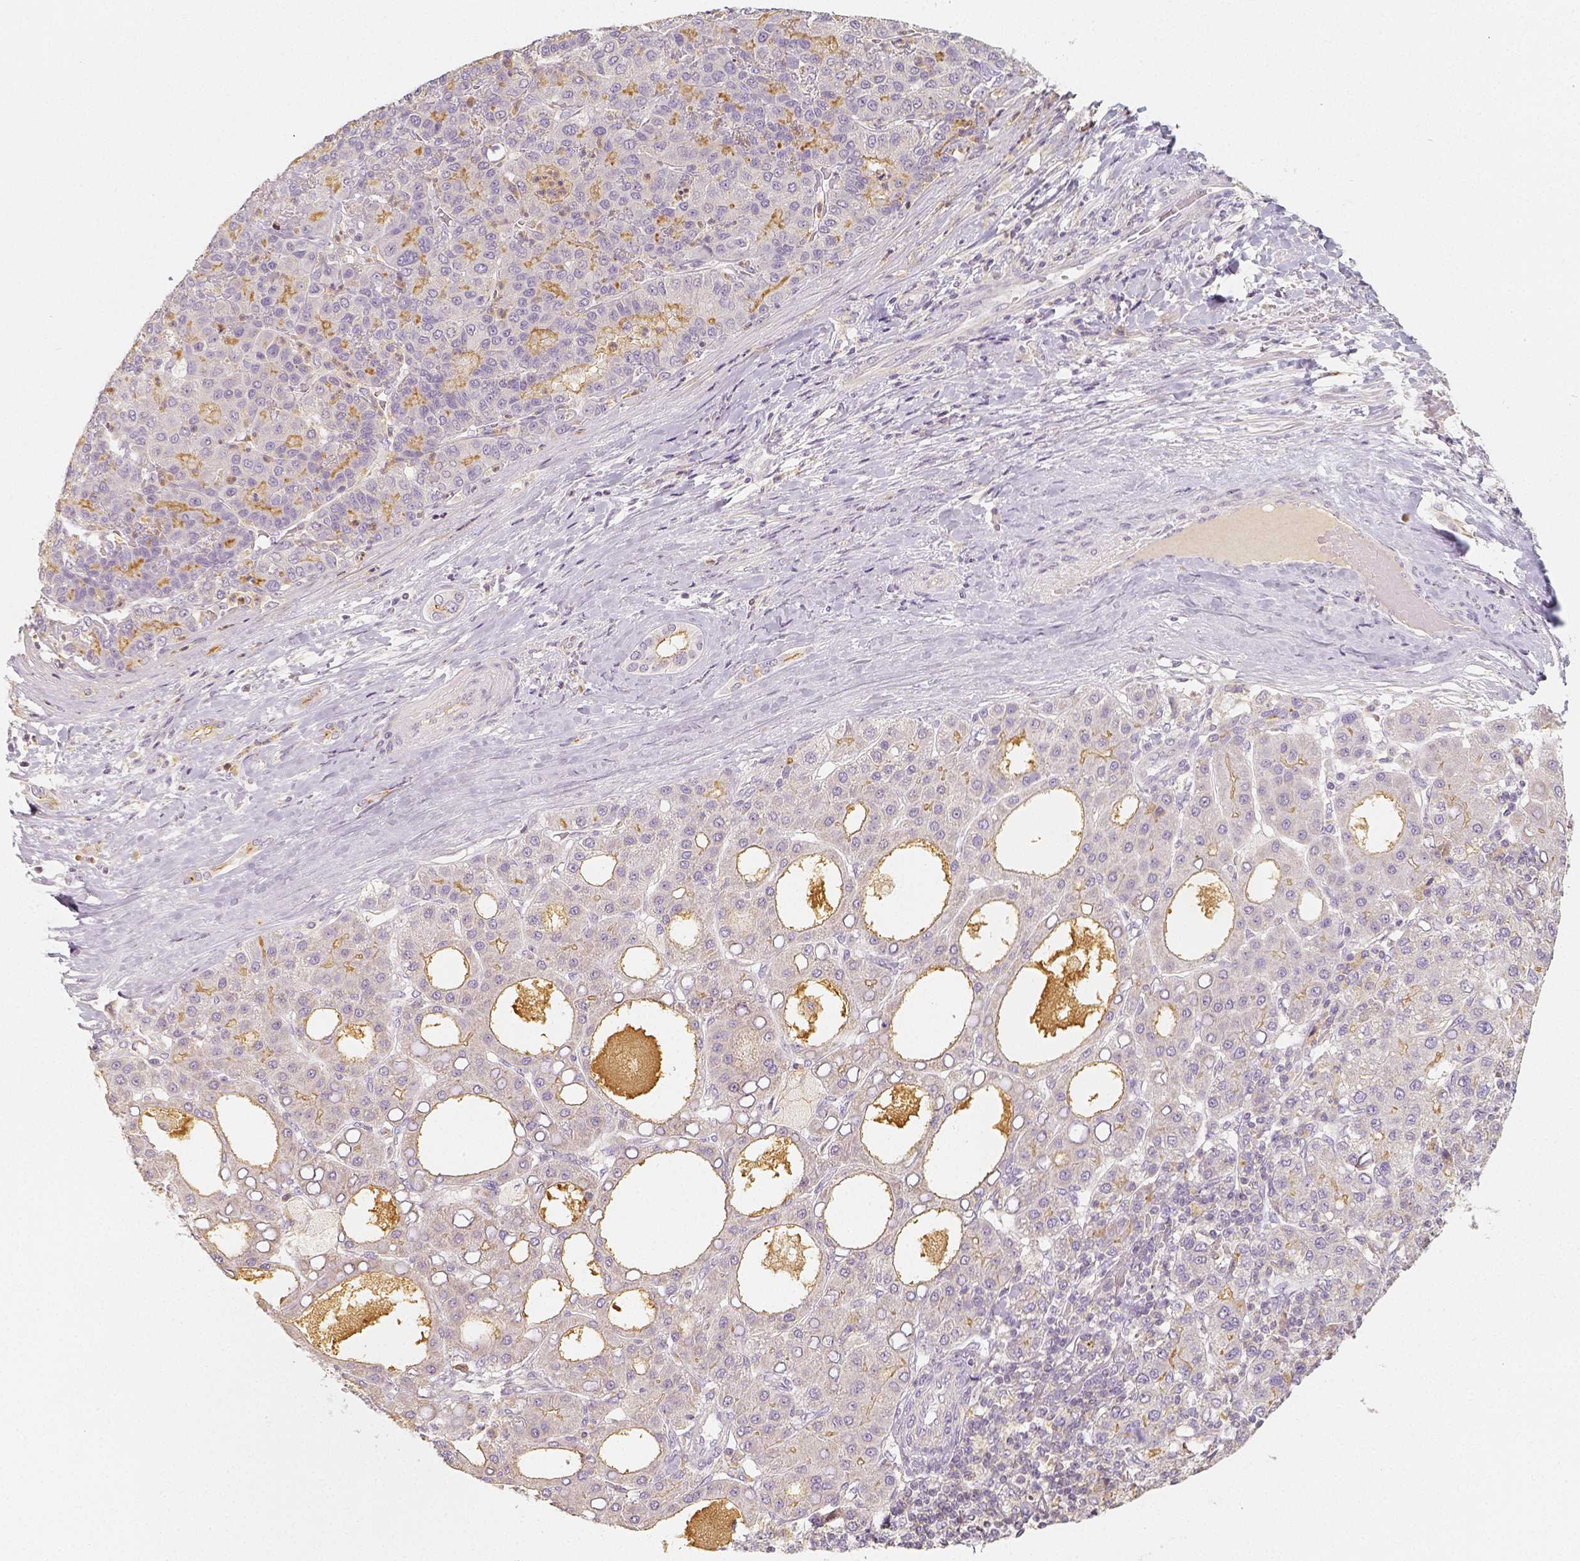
{"staining": {"intensity": "negative", "quantity": "none", "location": "none"}, "tissue": "liver cancer", "cell_type": "Tumor cells", "image_type": "cancer", "snomed": [{"axis": "morphology", "description": "Carcinoma, Hepatocellular, NOS"}, {"axis": "topography", "description": "Liver"}], "caption": "This is an immunohistochemistry (IHC) histopathology image of human liver cancer. There is no positivity in tumor cells.", "gene": "PTPRJ", "patient": {"sex": "male", "age": 65}}